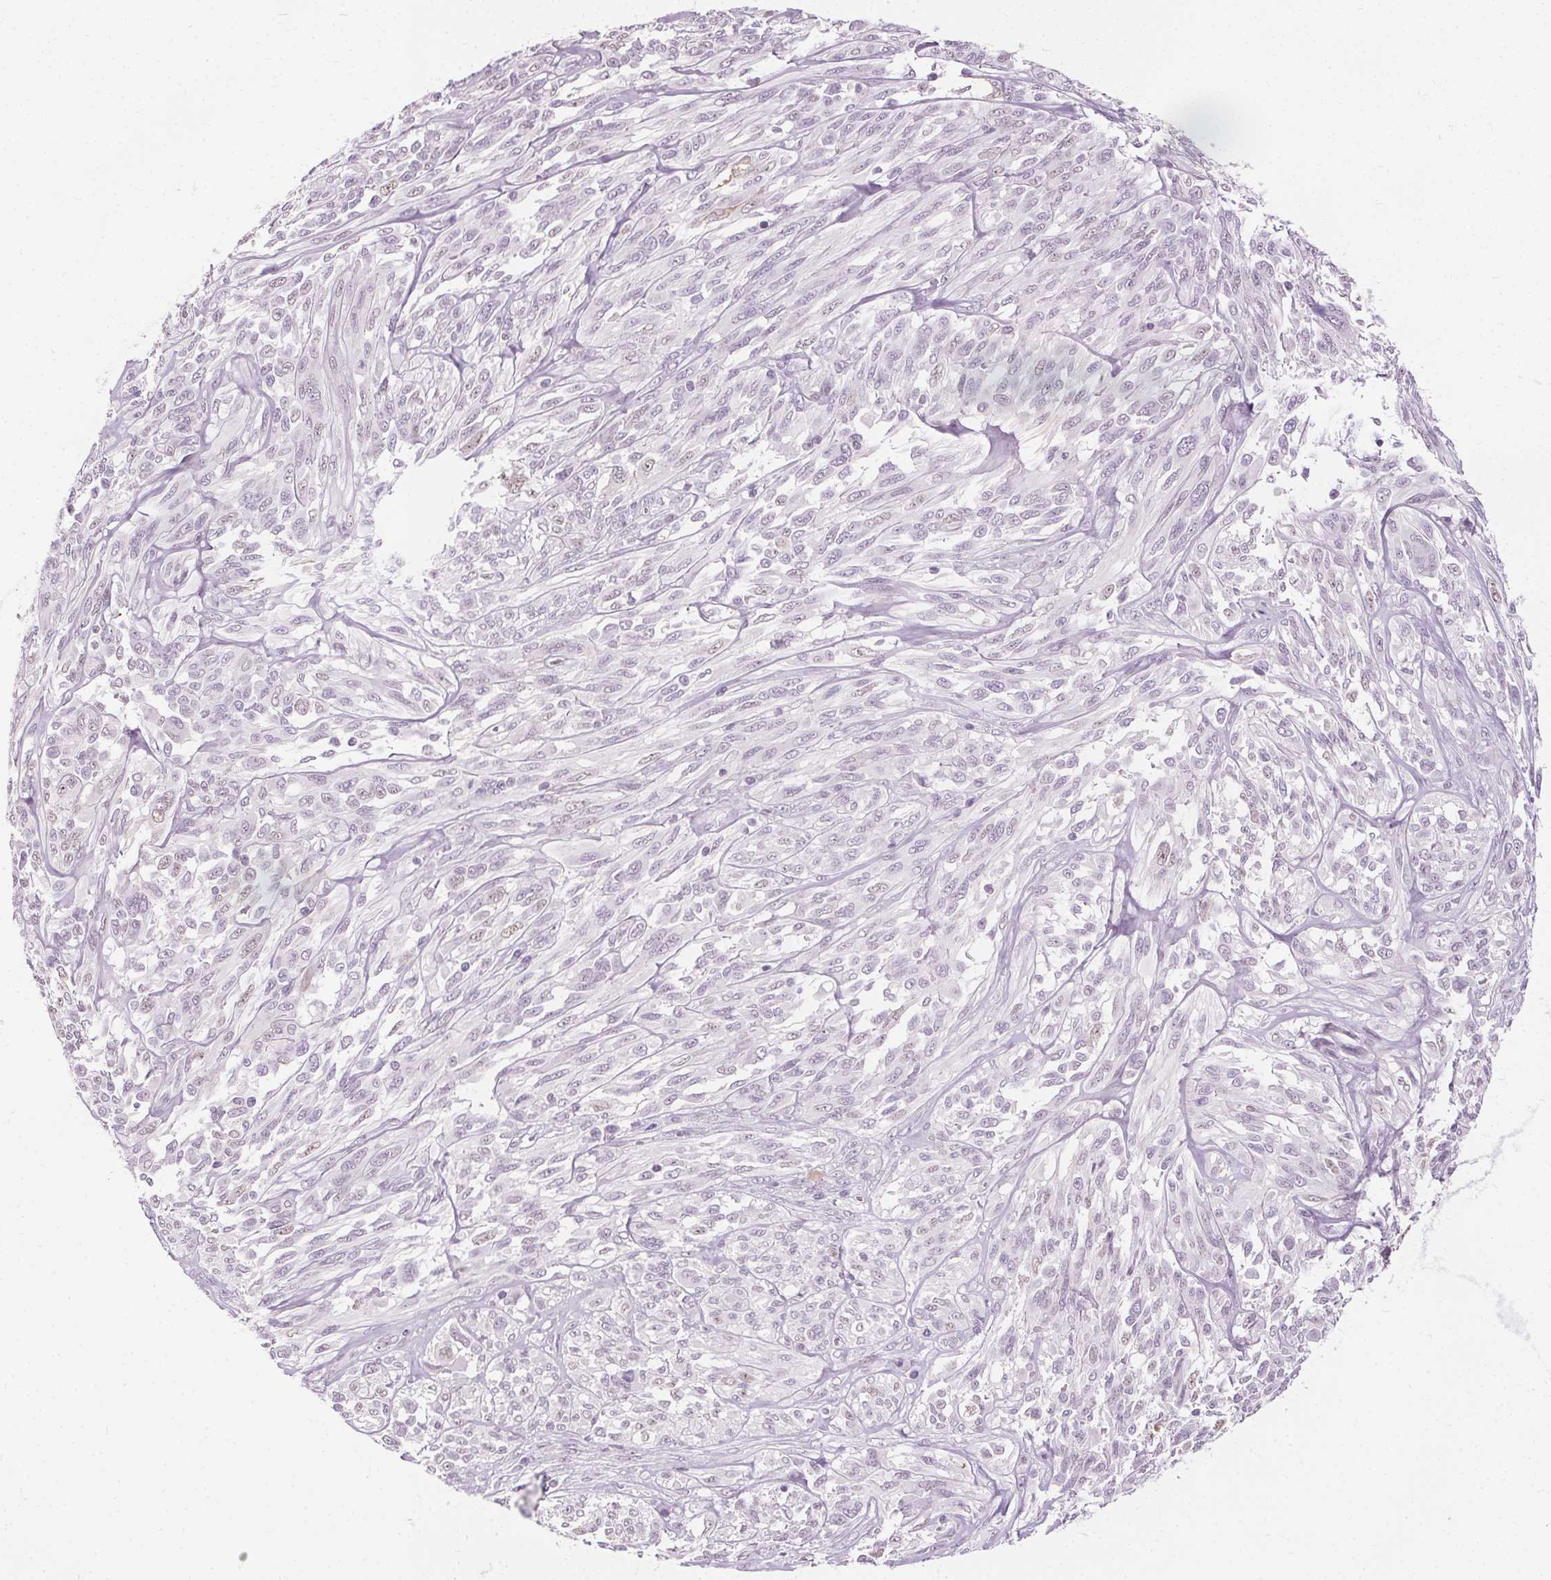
{"staining": {"intensity": "negative", "quantity": "none", "location": "none"}, "tissue": "melanoma", "cell_type": "Tumor cells", "image_type": "cancer", "snomed": [{"axis": "morphology", "description": "Malignant melanoma, NOS"}, {"axis": "topography", "description": "Skin"}], "caption": "Tumor cells are negative for brown protein staining in malignant melanoma.", "gene": "CEBPA", "patient": {"sex": "female", "age": 91}}